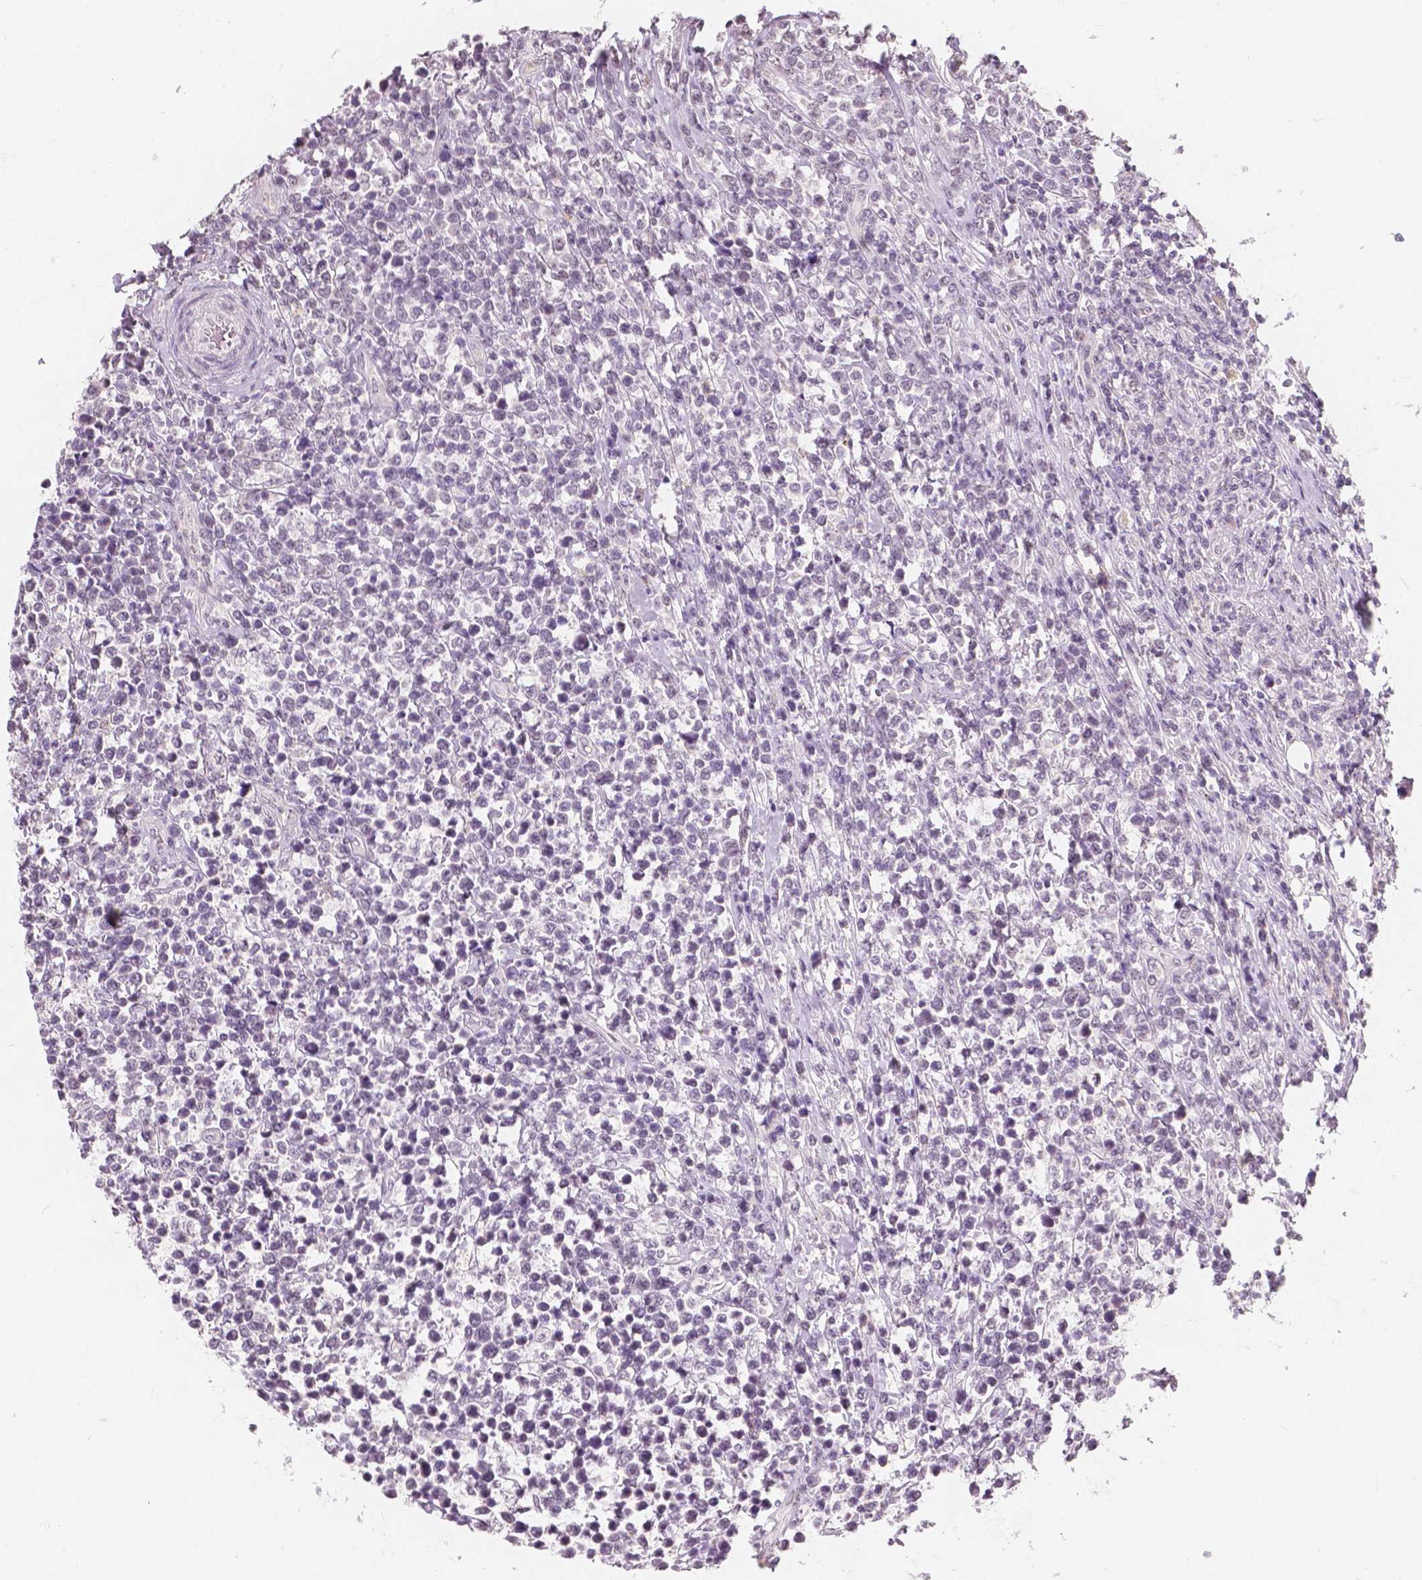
{"staining": {"intensity": "negative", "quantity": "none", "location": "none"}, "tissue": "lymphoma", "cell_type": "Tumor cells", "image_type": "cancer", "snomed": [{"axis": "morphology", "description": "Malignant lymphoma, non-Hodgkin's type, High grade"}, {"axis": "topography", "description": "Soft tissue"}], "caption": "Immunohistochemistry of malignant lymphoma, non-Hodgkin's type (high-grade) demonstrates no staining in tumor cells. (Brightfield microscopy of DAB (3,3'-diaminobenzidine) immunohistochemistry (IHC) at high magnification).", "gene": "NOLC1", "patient": {"sex": "female", "age": 56}}